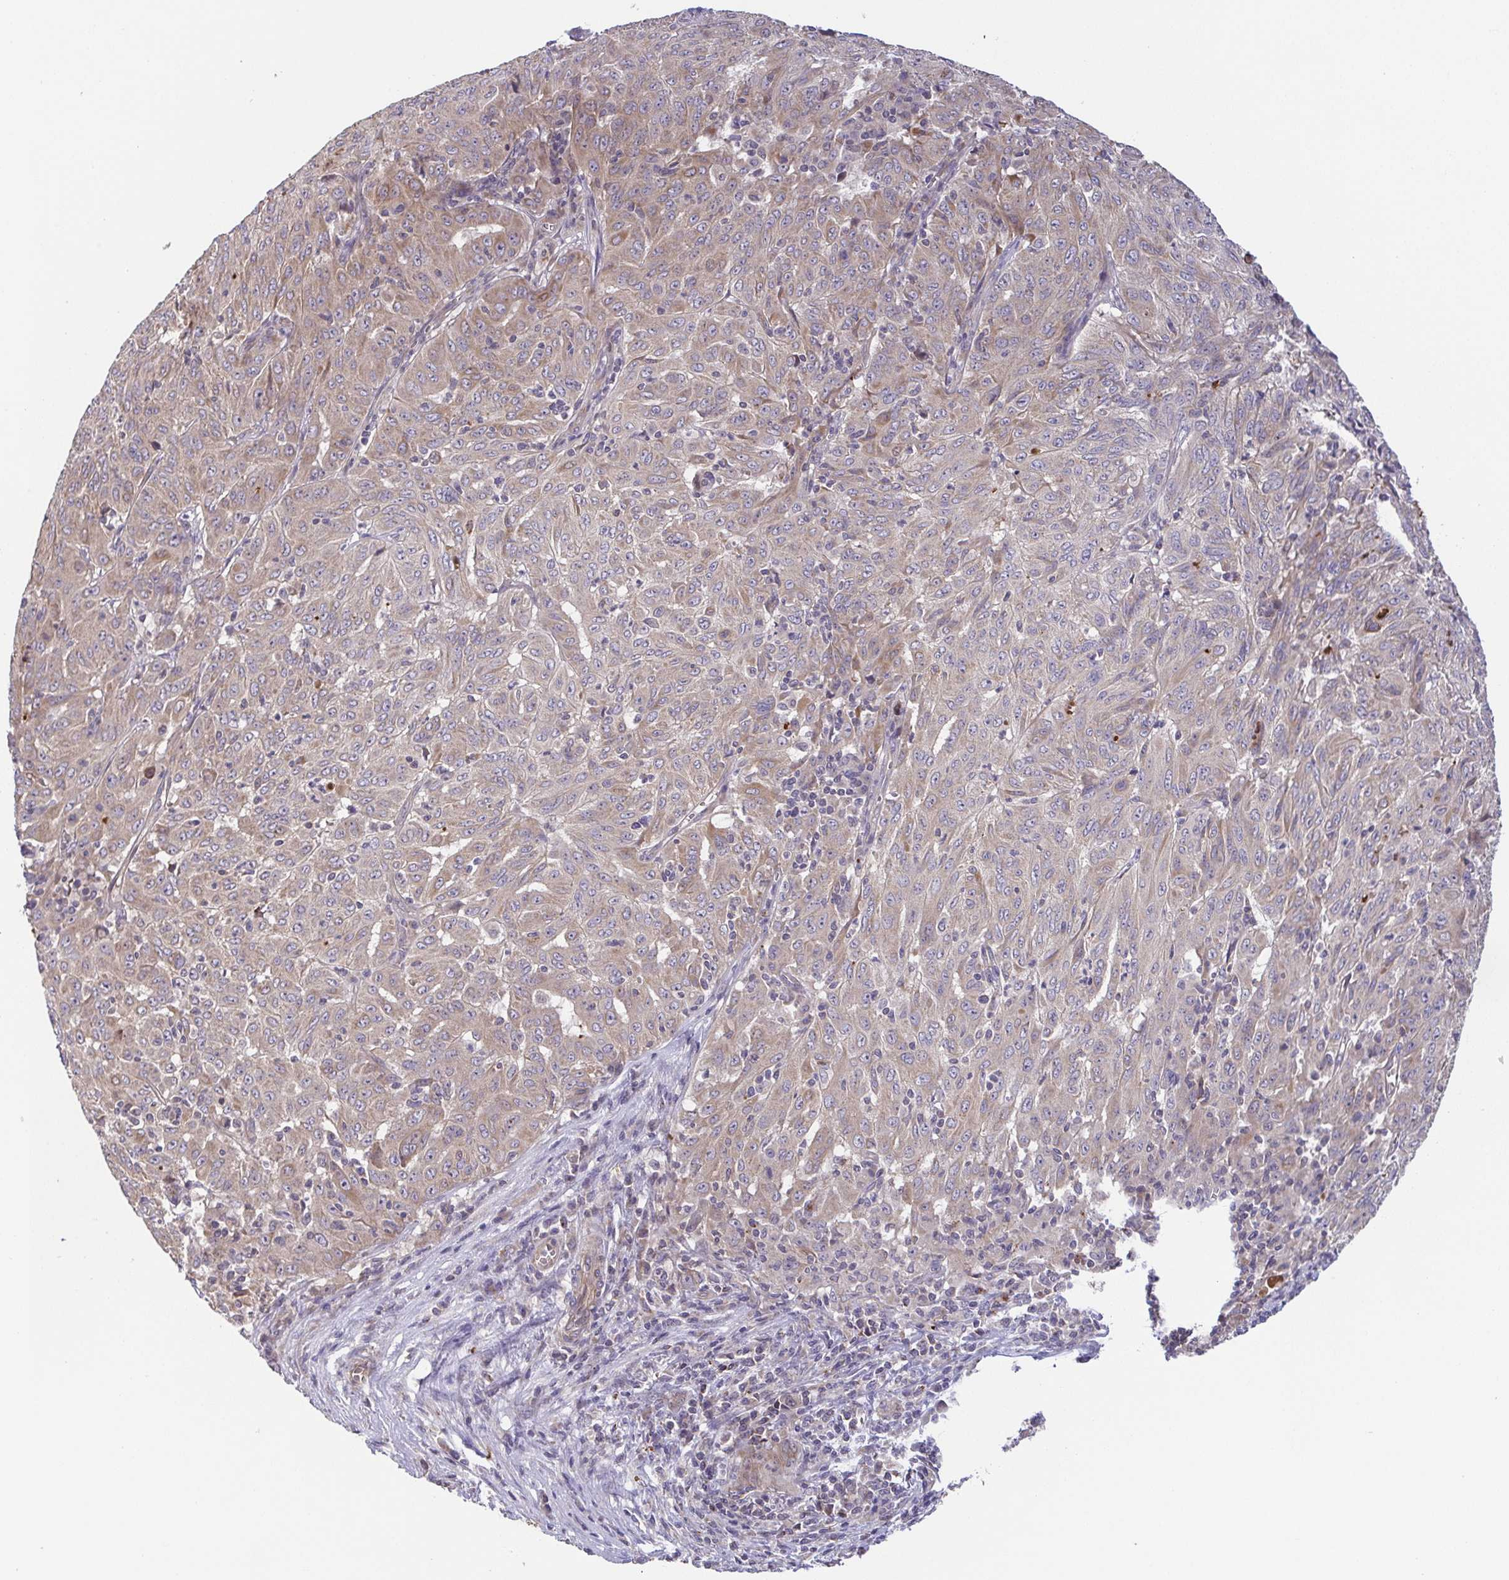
{"staining": {"intensity": "weak", "quantity": ">75%", "location": "cytoplasmic/membranous"}, "tissue": "pancreatic cancer", "cell_type": "Tumor cells", "image_type": "cancer", "snomed": [{"axis": "morphology", "description": "Adenocarcinoma, NOS"}, {"axis": "topography", "description": "Pancreas"}], "caption": "Immunohistochemistry of pancreatic adenocarcinoma shows low levels of weak cytoplasmic/membranous staining in approximately >75% of tumor cells. Immunohistochemistry stains the protein of interest in brown and the nuclei are stained blue.", "gene": "OSBPL7", "patient": {"sex": "male", "age": 63}}